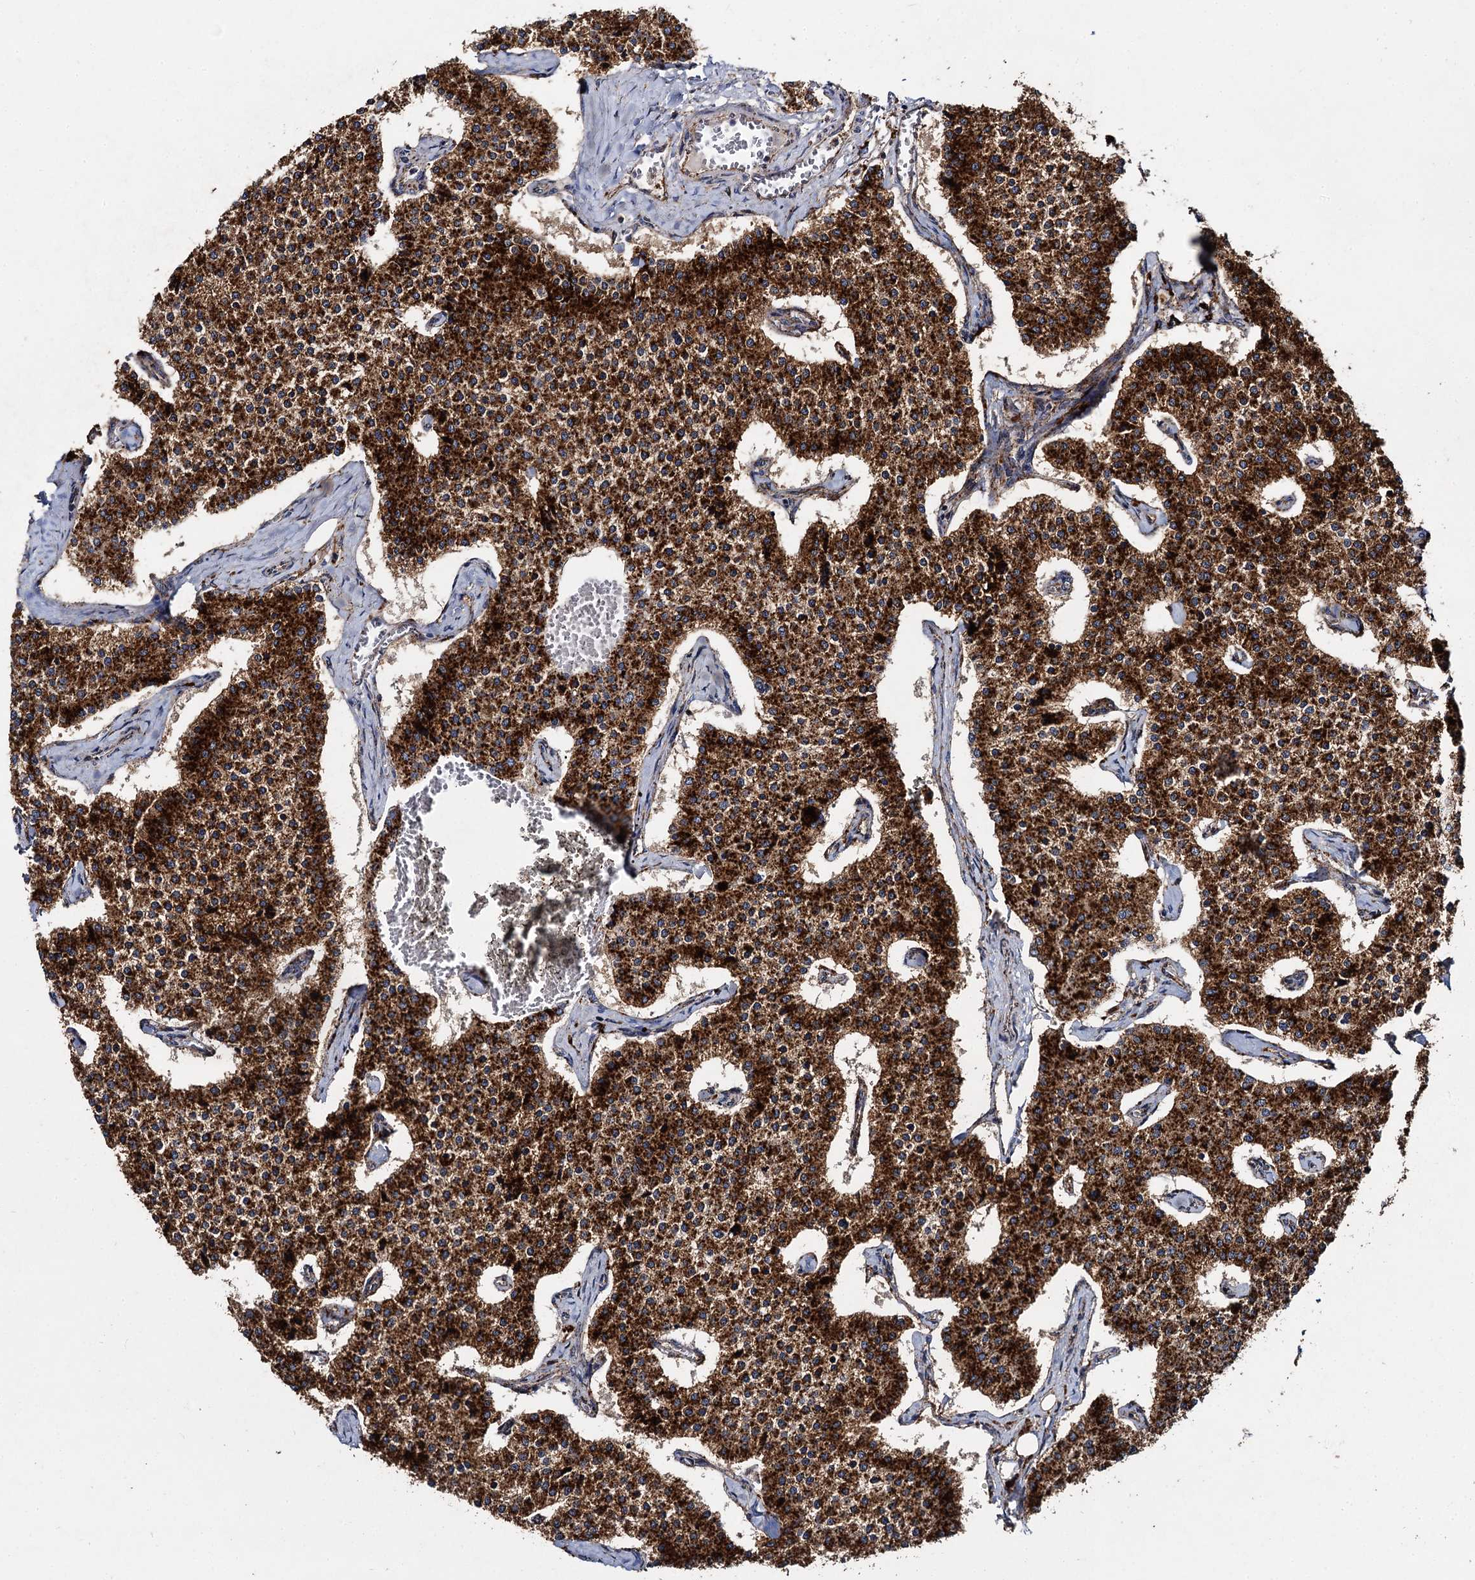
{"staining": {"intensity": "strong", "quantity": ">75%", "location": "cytoplasmic/membranous"}, "tissue": "carcinoid", "cell_type": "Tumor cells", "image_type": "cancer", "snomed": [{"axis": "morphology", "description": "Carcinoid, malignant, NOS"}, {"axis": "topography", "description": "Colon"}], "caption": "There is high levels of strong cytoplasmic/membranous staining in tumor cells of carcinoid, as demonstrated by immunohistochemical staining (brown color).", "gene": "GBA1", "patient": {"sex": "female", "age": 52}}